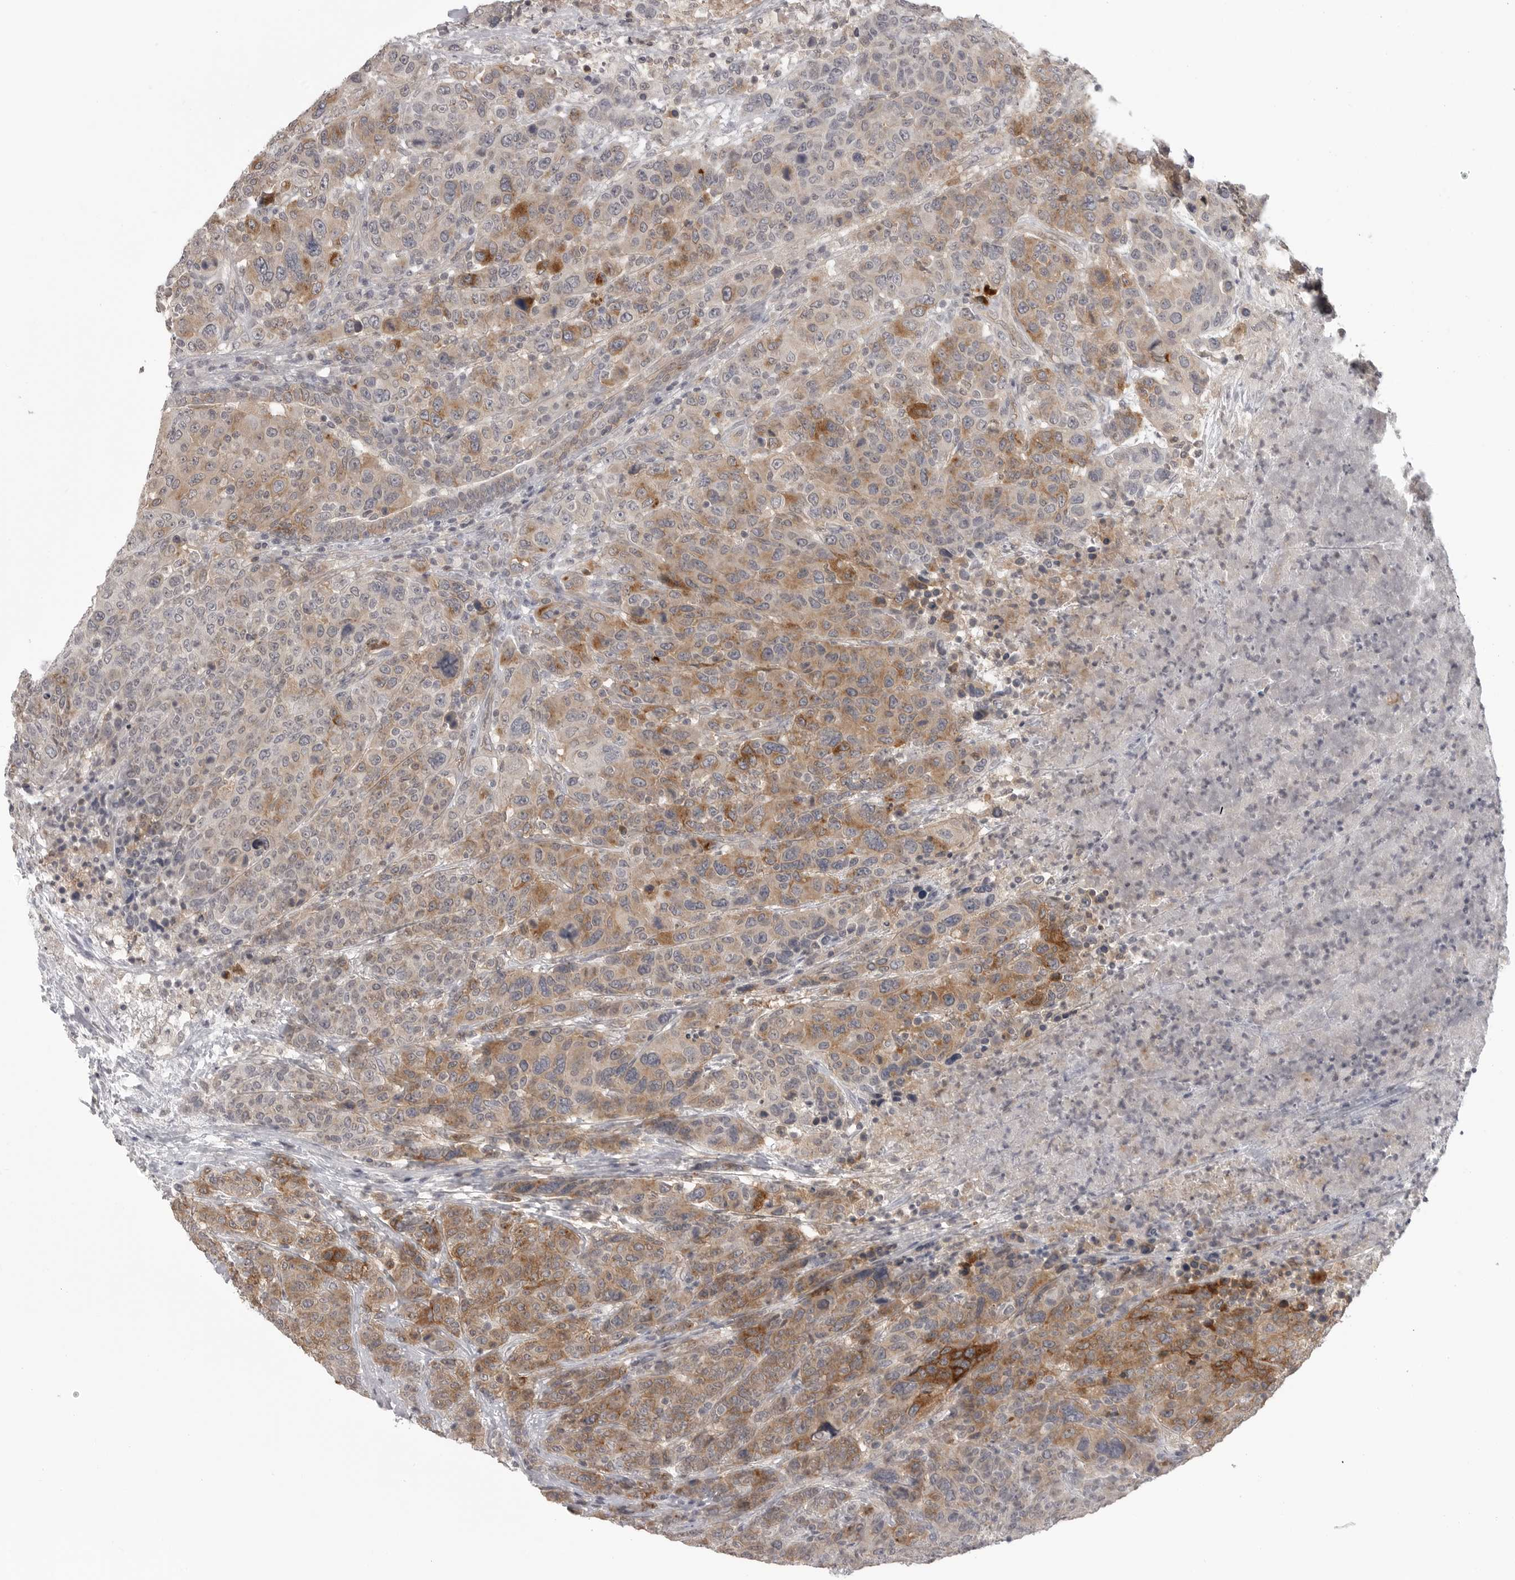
{"staining": {"intensity": "moderate", "quantity": ">75%", "location": "cytoplasmic/membranous"}, "tissue": "breast cancer", "cell_type": "Tumor cells", "image_type": "cancer", "snomed": [{"axis": "morphology", "description": "Duct carcinoma"}, {"axis": "topography", "description": "Breast"}], "caption": "Breast cancer was stained to show a protein in brown. There is medium levels of moderate cytoplasmic/membranous expression in about >75% of tumor cells.", "gene": "IFNGR1", "patient": {"sex": "female", "age": 37}}